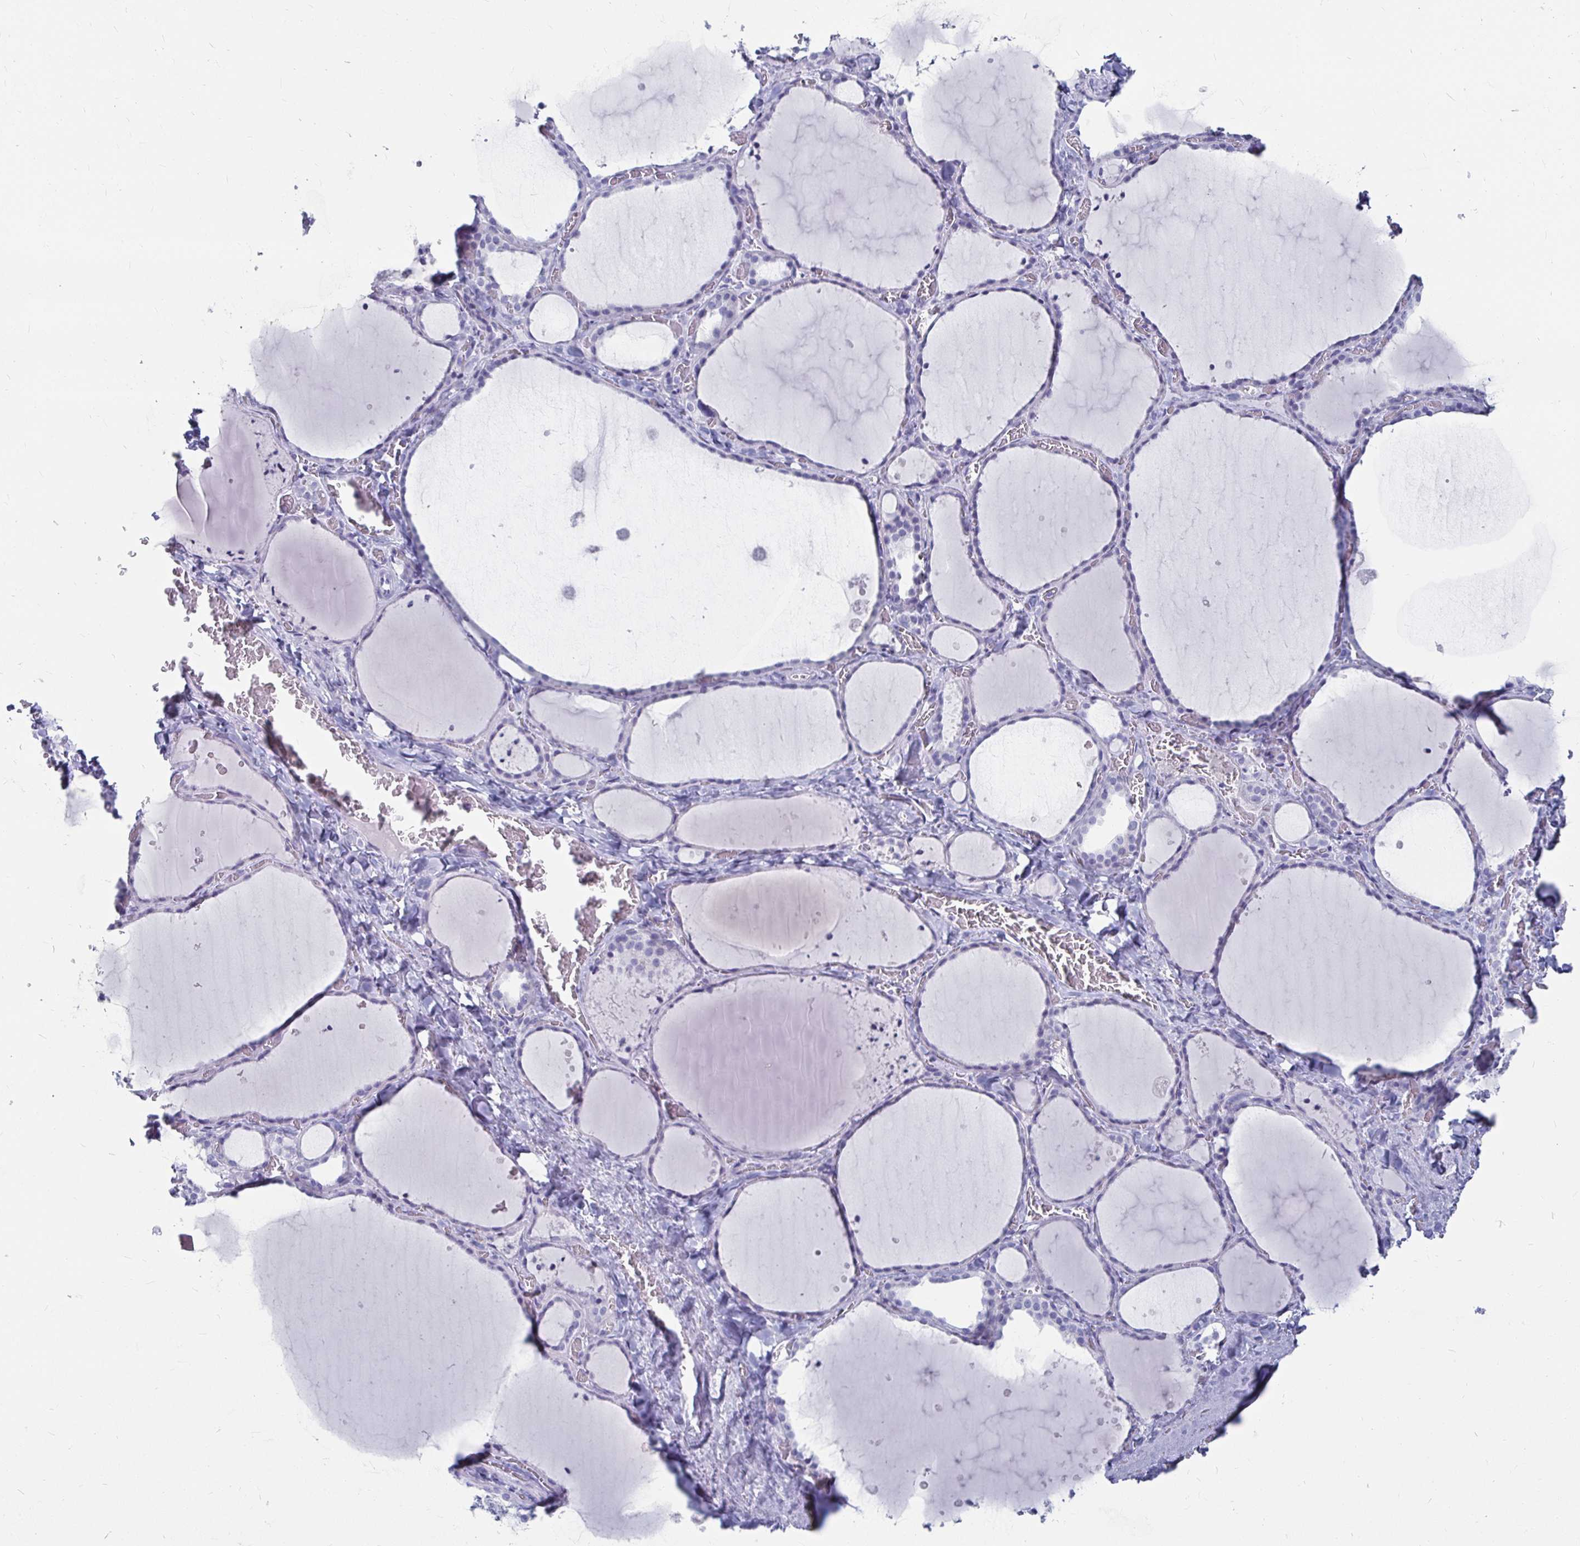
{"staining": {"intensity": "negative", "quantity": "none", "location": "none"}, "tissue": "thyroid gland", "cell_type": "Glandular cells", "image_type": "normal", "snomed": [{"axis": "morphology", "description": "Normal tissue, NOS"}, {"axis": "topography", "description": "Thyroid gland"}], "caption": "This image is of normal thyroid gland stained with immunohistochemistry to label a protein in brown with the nuclei are counter-stained blue. There is no expression in glandular cells. (DAB (3,3'-diaminobenzidine) immunohistochemistry visualized using brightfield microscopy, high magnification).", "gene": "CA9", "patient": {"sex": "female", "age": 36}}